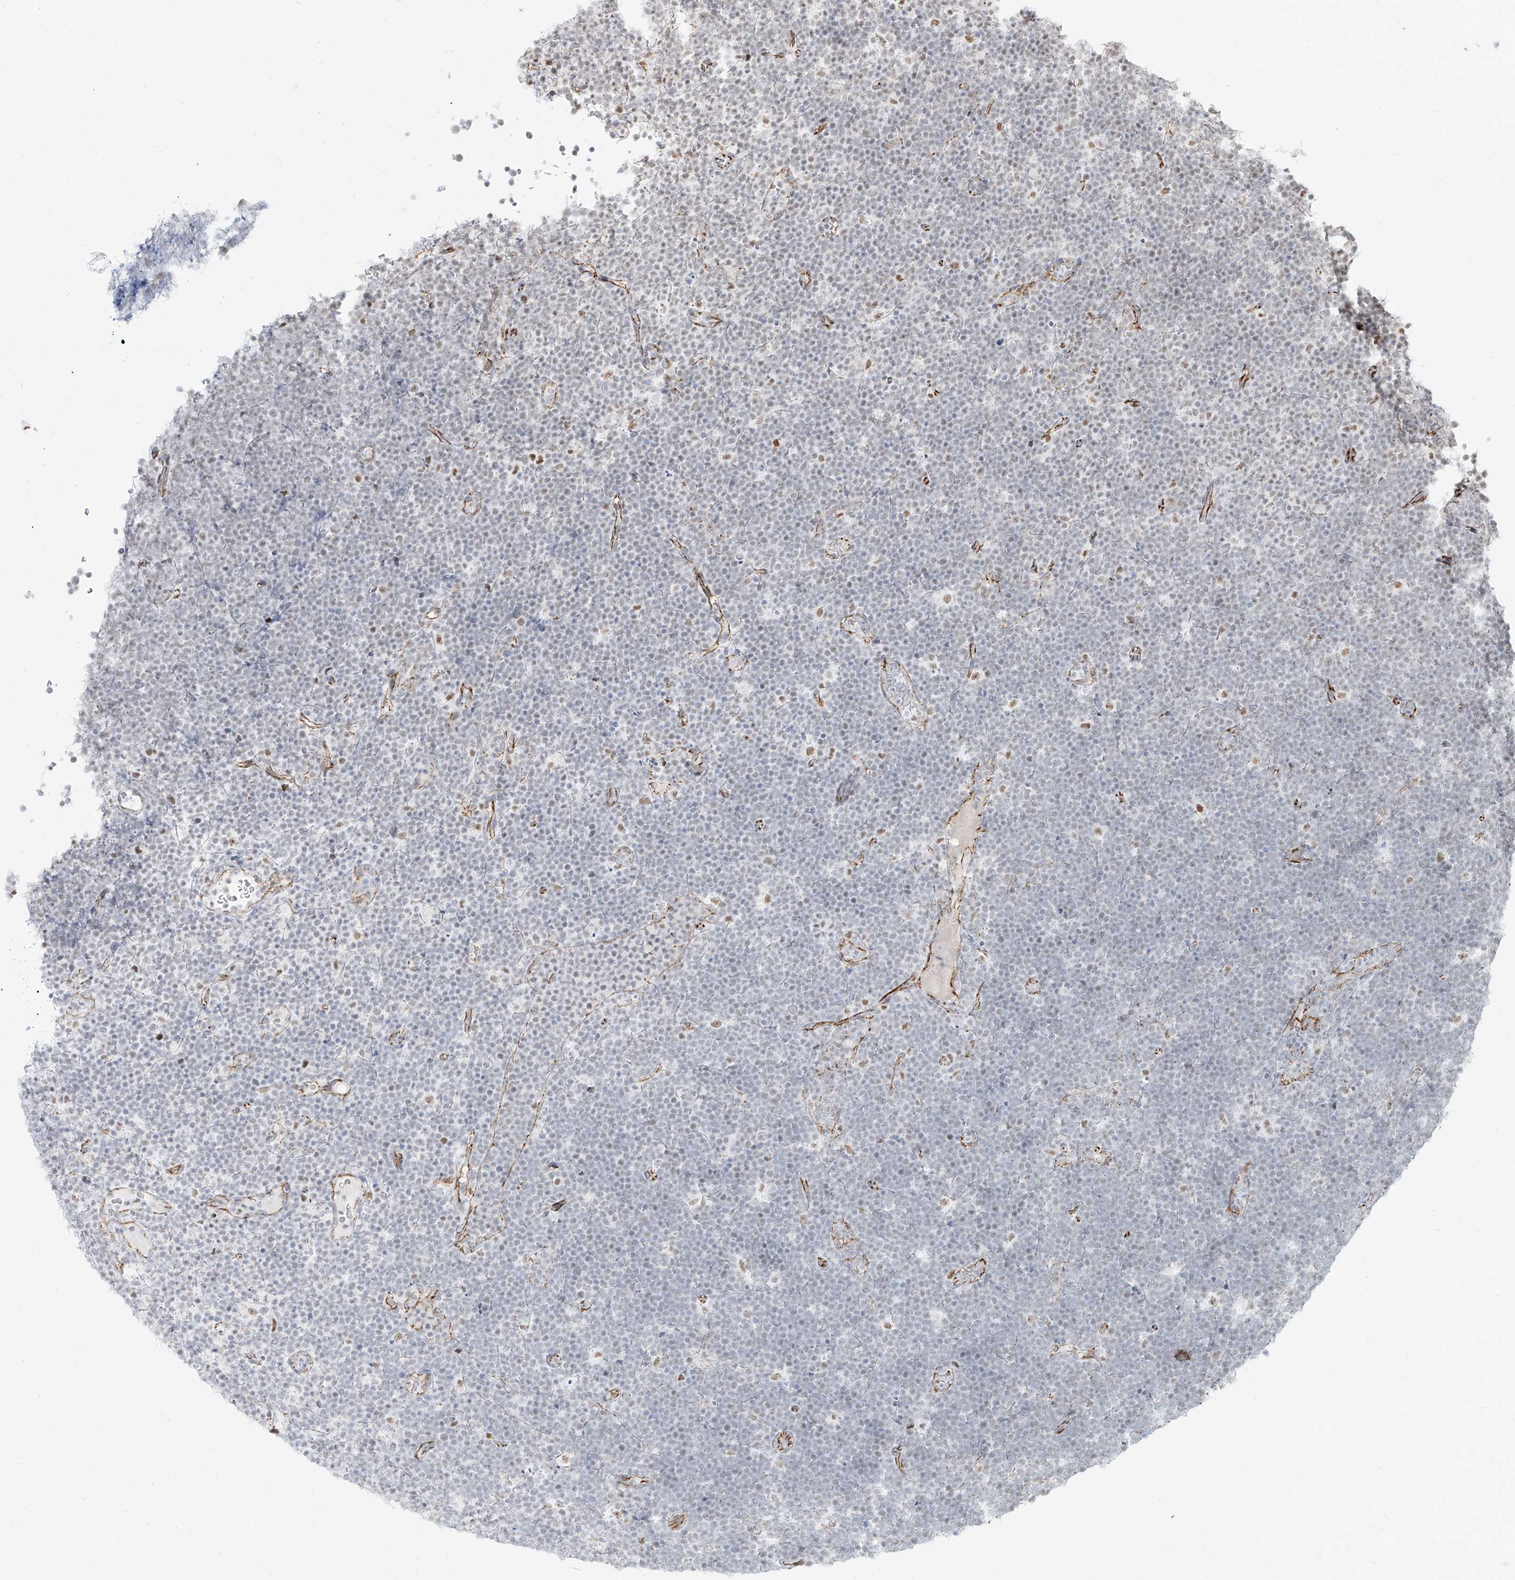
{"staining": {"intensity": "negative", "quantity": "none", "location": "none"}, "tissue": "lymphoma", "cell_type": "Tumor cells", "image_type": "cancer", "snomed": [{"axis": "morphology", "description": "Malignant lymphoma, non-Hodgkin's type, High grade"}, {"axis": "topography", "description": "Lymph node"}], "caption": "DAB (3,3'-diaminobenzidine) immunohistochemical staining of high-grade malignant lymphoma, non-Hodgkin's type exhibits no significant expression in tumor cells. (DAB (3,3'-diaminobenzidine) IHC, high magnification).", "gene": "ZNF710", "patient": {"sex": "male", "age": 13}}